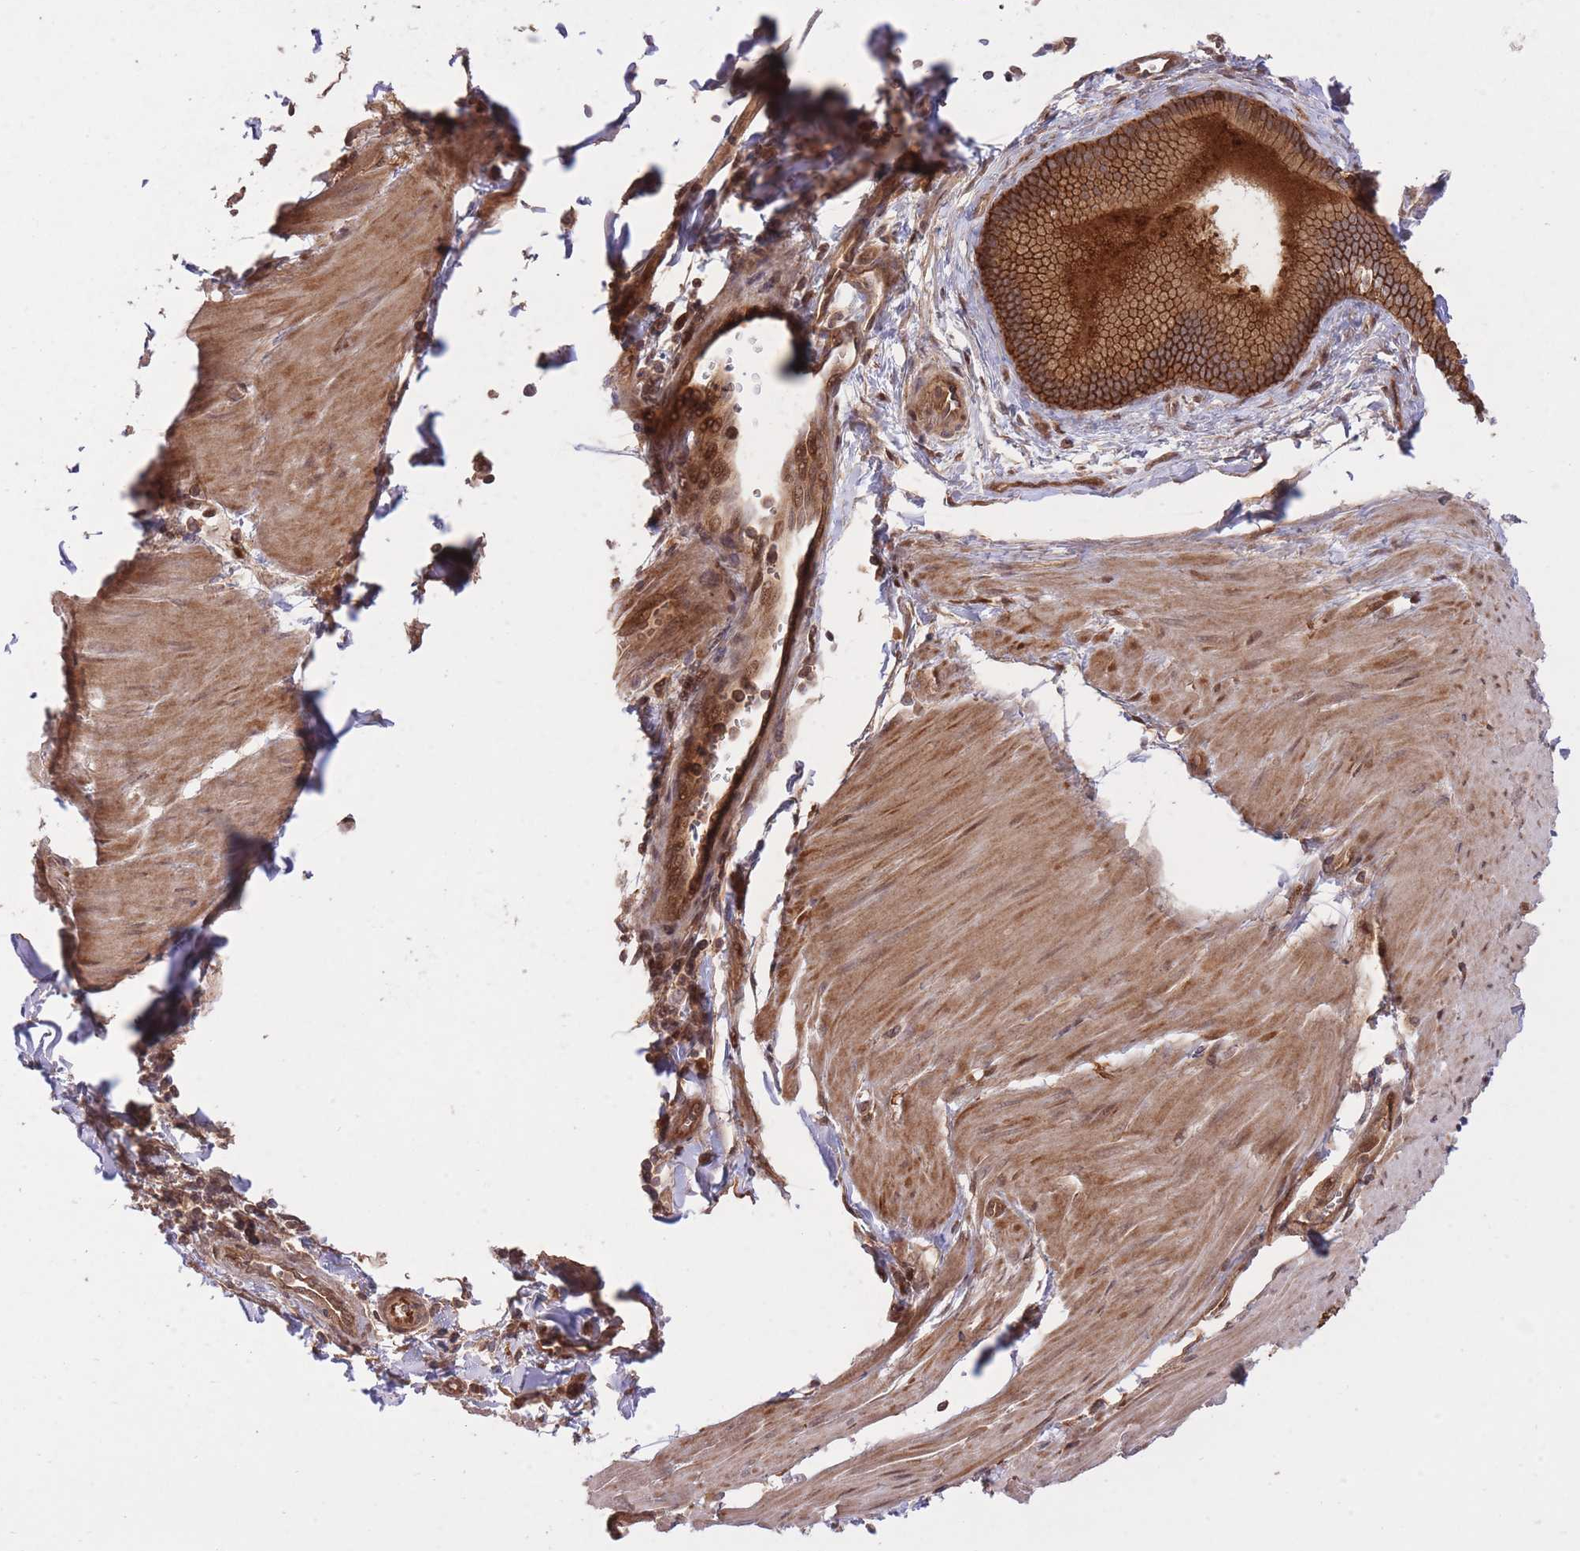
{"staining": {"intensity": "strong", "quantity": ">75%", "location": "cytoplasmic/membranous,nuclear"}, "tissue": "pancreatic cancer", "cell_type": "Tumor cells", "image_type": "cancer", "snomed": [{"axis": "morphology", "description": "Adenocarcinoma, NOS"}, {"axis": "topography", "description": "Pancreas"}], "caption": "A histopathology image of pancreatic cancer (adenocarcinoma) stained for a protein shows strong cytoplasmic/membranous and nuclear brown staining in tumor cells. The staining was performed using DAB (3,3'-diaminobenzidine) to visualize the protein expression in brown, while the nuclei were stained in blue with hematoxylin (Magnification: 20x).", "gene": "PLD1", "patient": {"sex": "male", "age": 78}}